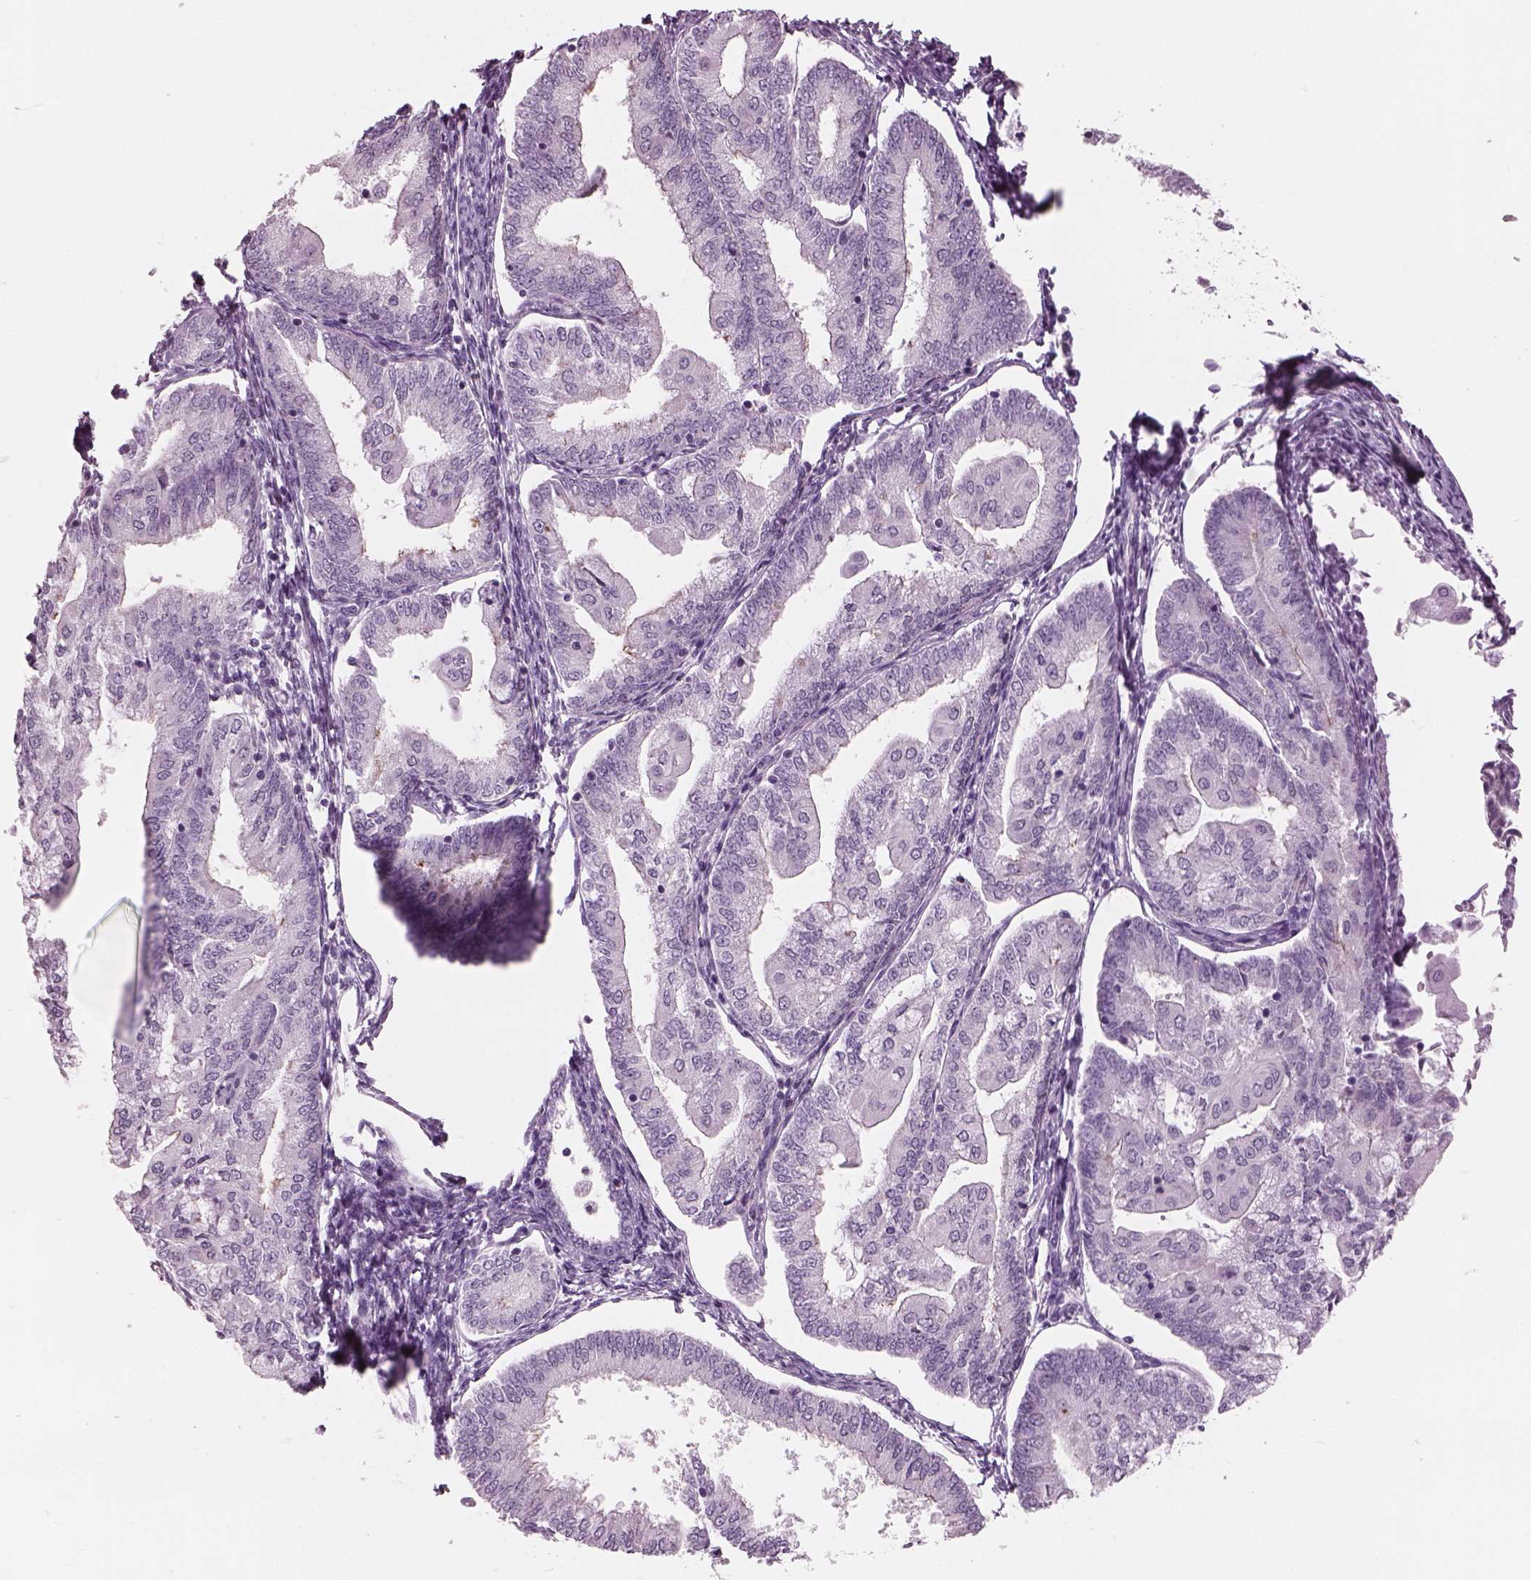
{"staining": {"intensity": "negative", "quantity": "none", "location": "none"}, "tissue": "endometrial cancer", "cell_type": "Tumor cells", "image_type": "cancer", "snomed": [{"axis": "morphology", "description": "Adenocarcinoma, NOS"}, {"axis": "topography", "description": "Endometrium"}], "caption": "IHC micrograph of neoplastic tissue: endometrial adenocarcinoma stained with DAB (3,3'-diaminobenzidine) reveals no significant protein positivity in tumor cells.", "gene": "PACRG", "patient": {"sex": "female", "age": 55}}